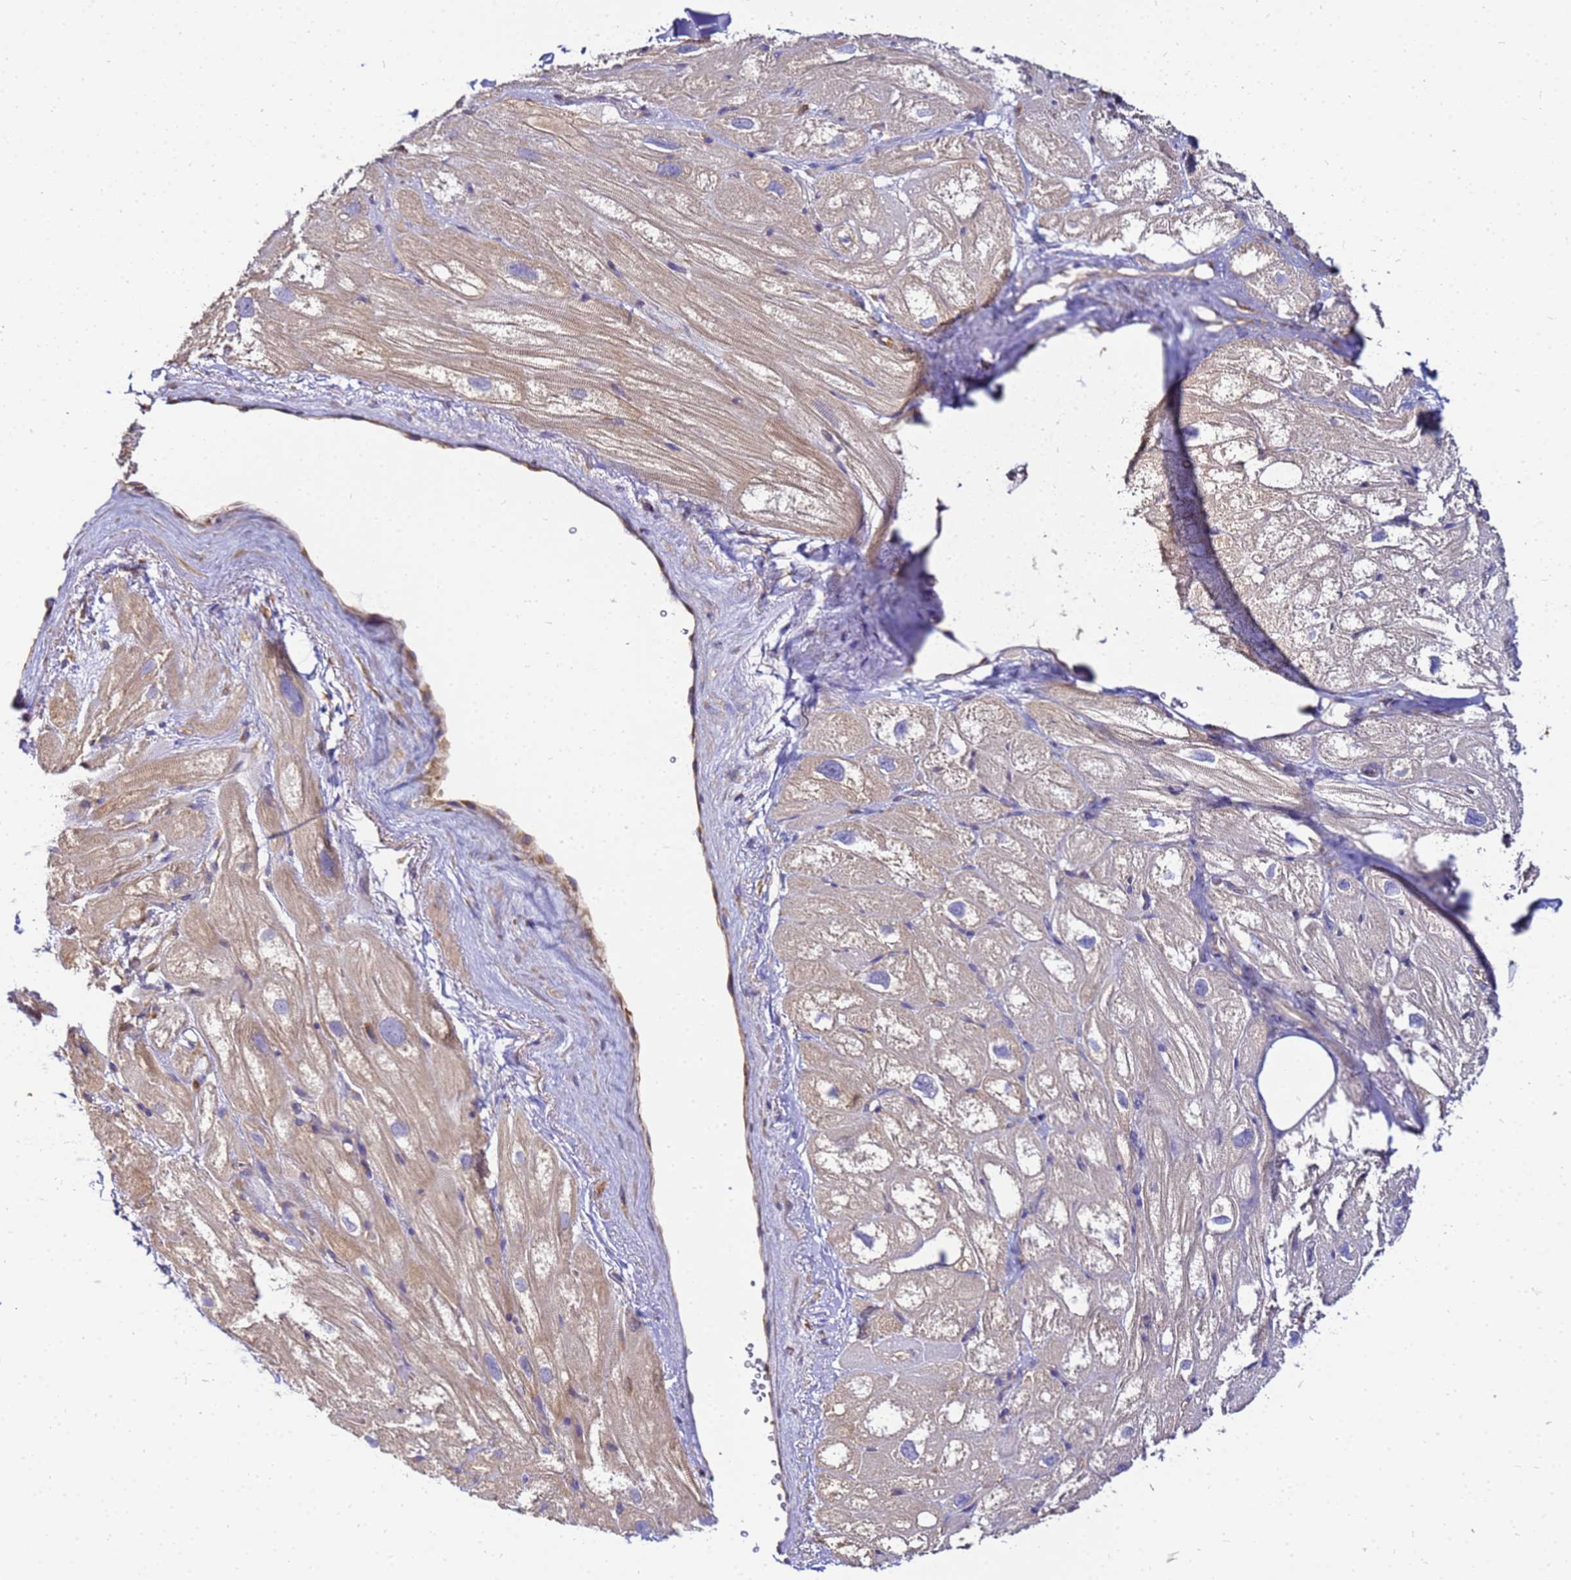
{"staining": {"intensity": "weak", "quantity": "<25%", "location": "cytoplasmic/membranous"}, "tissue": "heart muscle", "cell_type": "Cardiomyocytes", "image_type": "normal", "snomed": [{"axis": "morphology", "description": "Normal tissue, NOS"}, {"axis": "topography", "description": "Heart"}], "caption": "IHC image of normal human heart muscle stained for a protein (brown), which reveals no expression in cardiomyocytes. (DAB immunohistochemistry visualized using brightfield microscopy, high magnification).", "gene": "NARS1", "patient": {"sex": "male", "age": 50}}